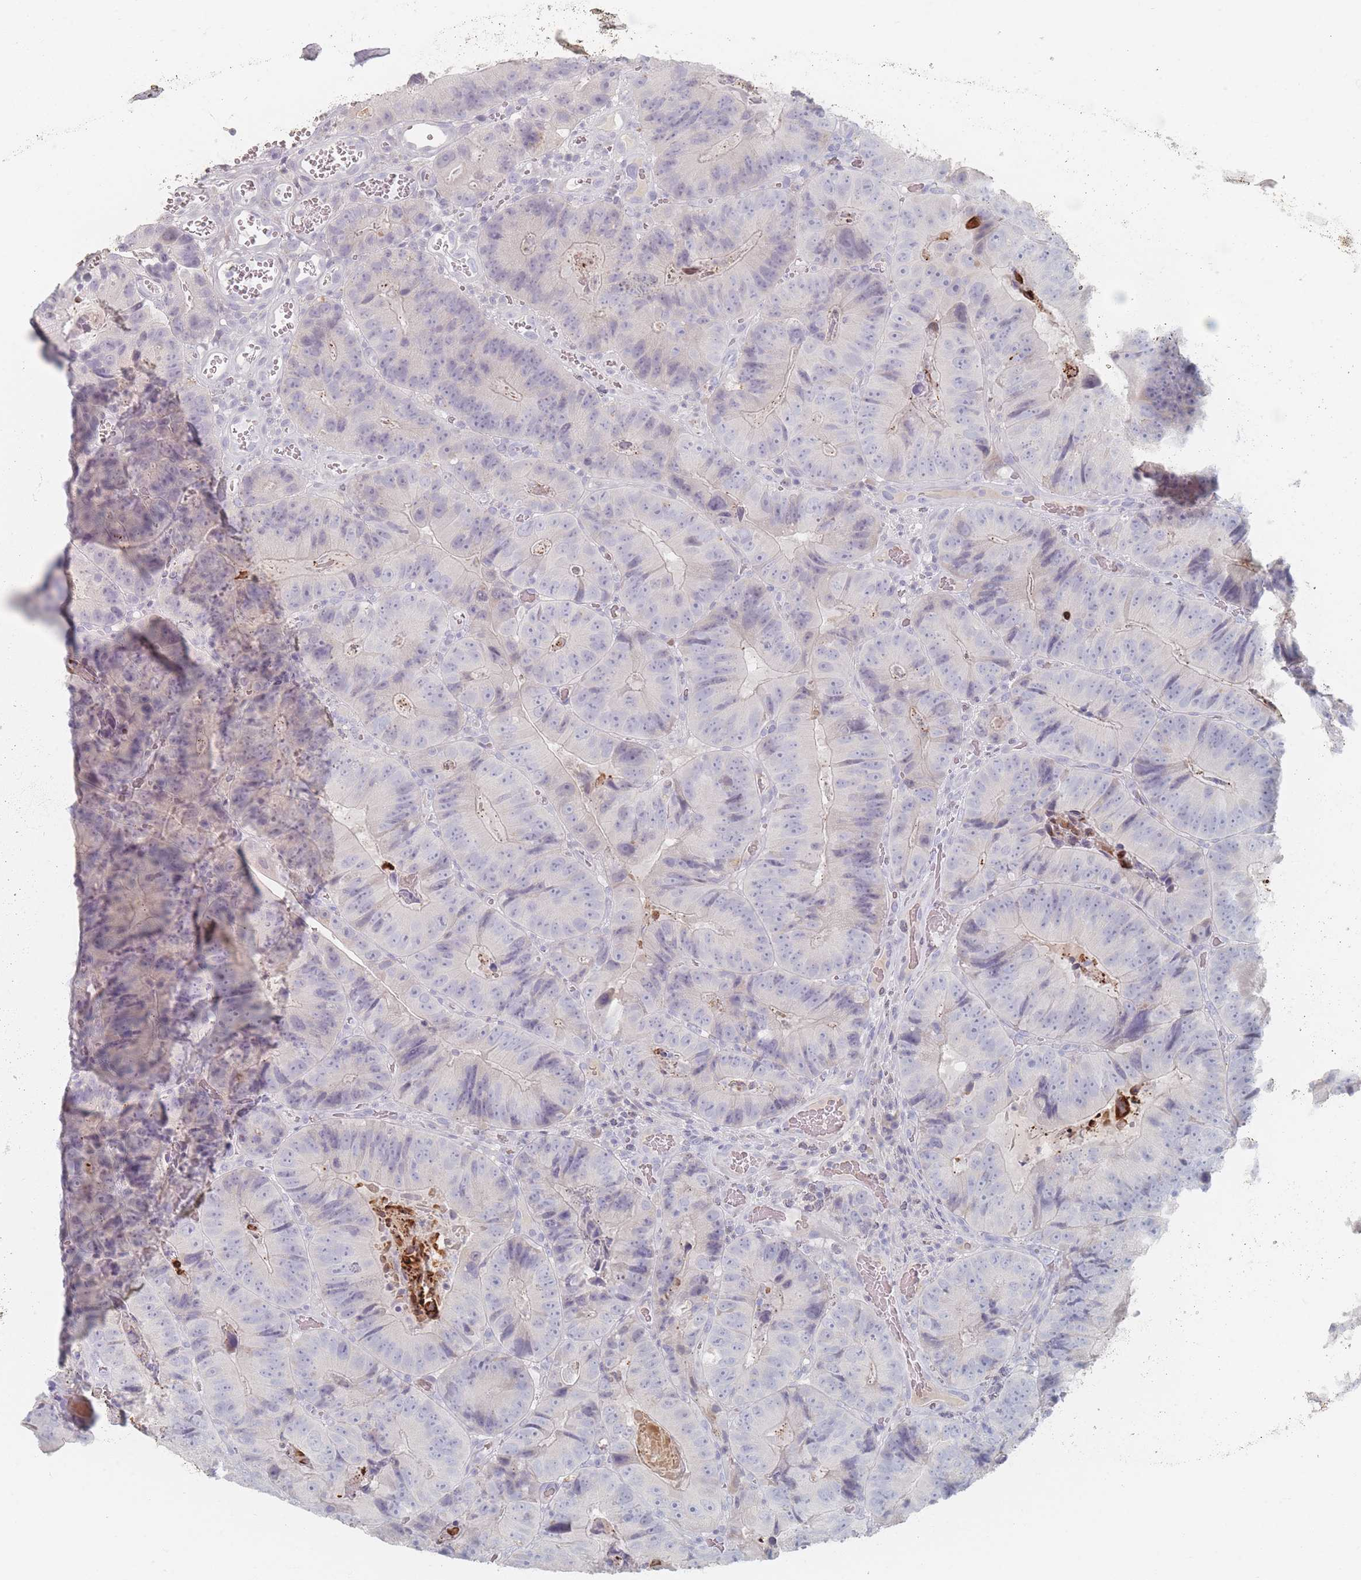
{"staining": {"intensity": "negative", "quantity": "none", "location": "none"}, "tissue": "colorectal cancer", "cell_type": "Tumor cells", "image_type": "cancer", "snomed": [{"axis": "morphology", "description": "Adenocarcinoma, NOS"}, {"axis": "topography", "description": "Colon"}], "caption": "Immunohistochemistry (IHC) histopathology image of neoplastic tissue: colorectal cancer stained with DAB (3,3'-diaminobenzidine) demonstrates no significant protein staining in tumor cells.", "gene": "HELZ2", "patient": {"sex": "female", "age": 86}}